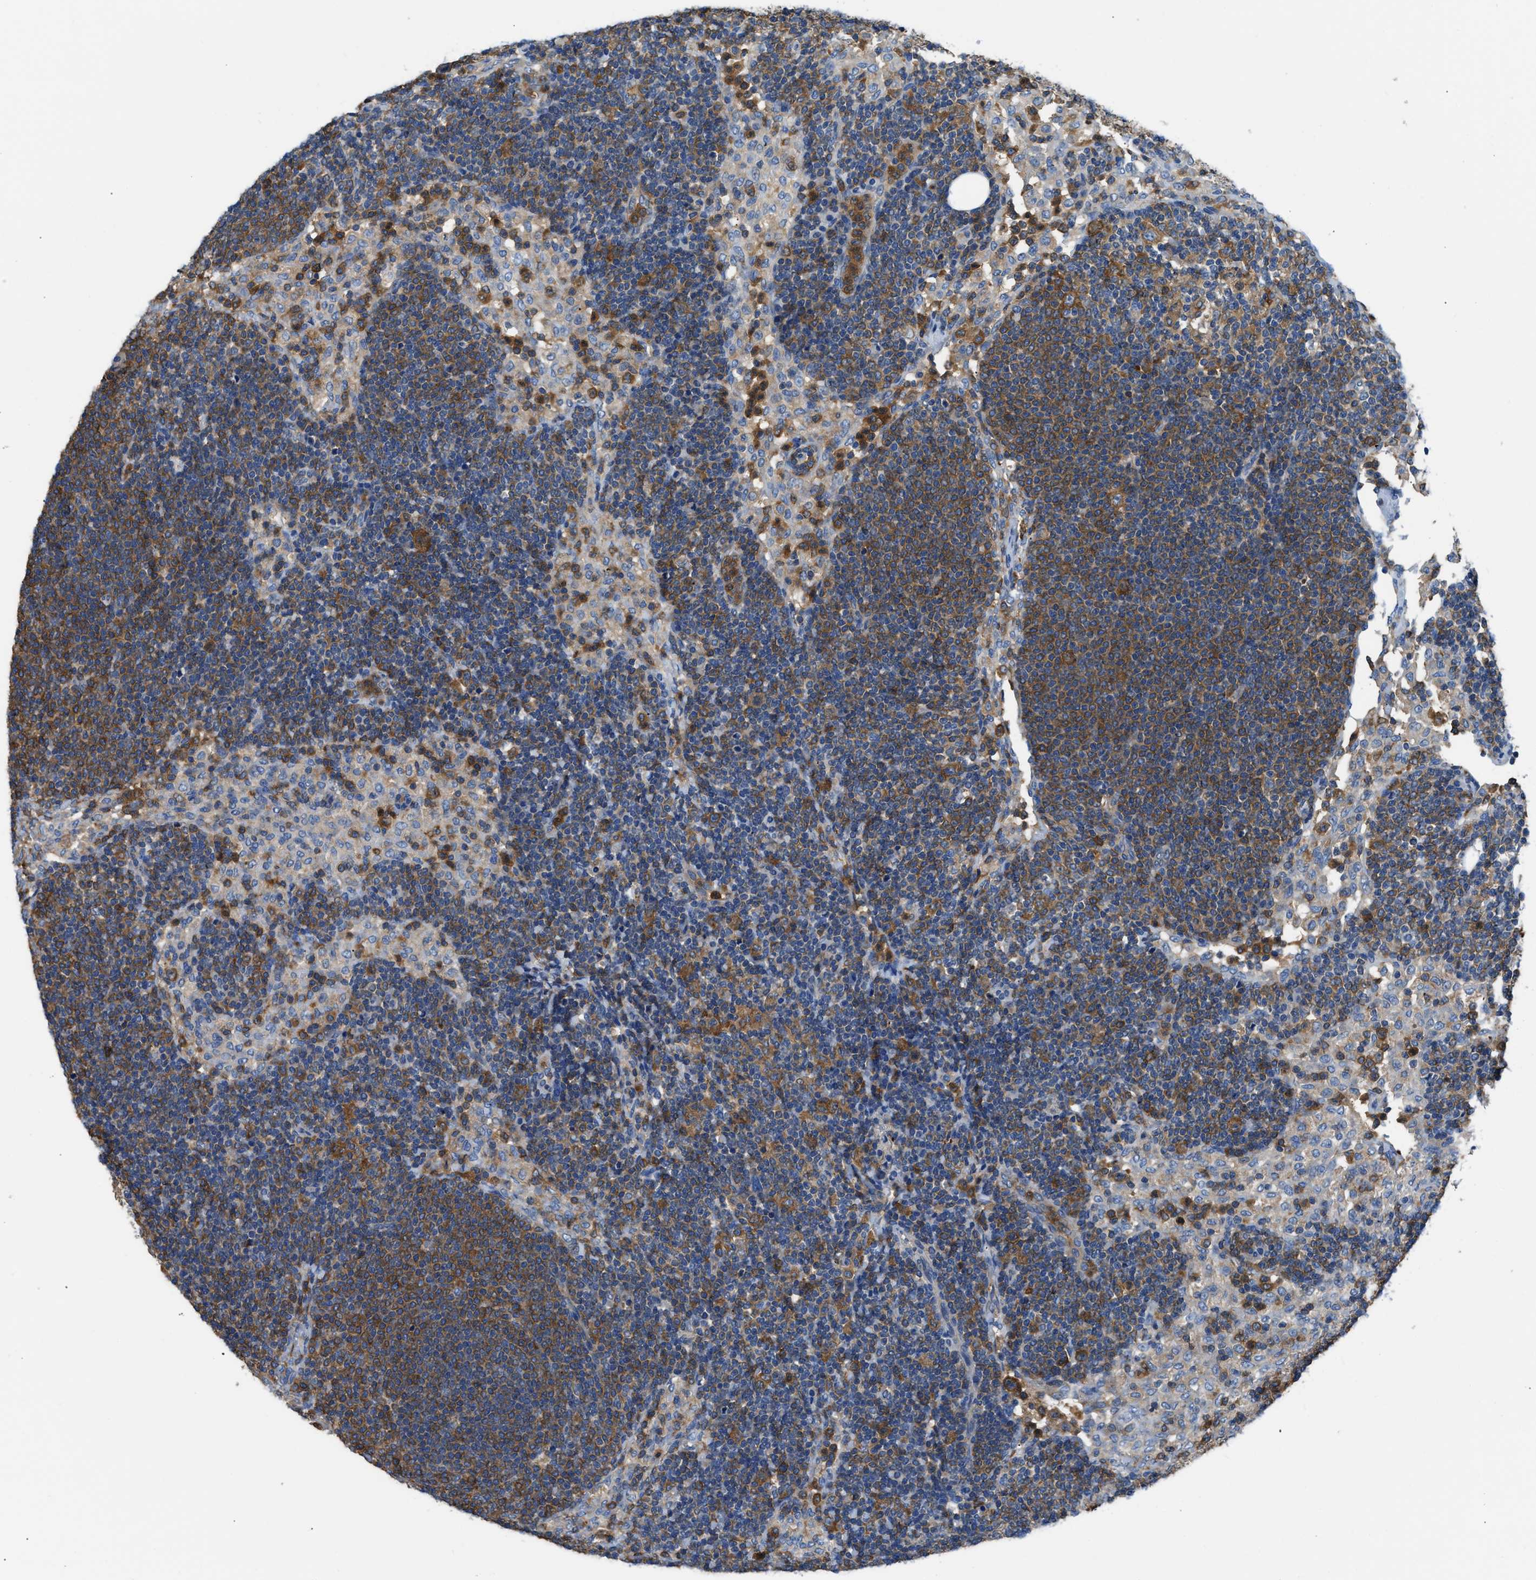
{"staining": {"intensity": "strong", "quantity": "25%-75%", "location": "cytoplasmic/membranous"}, "tissue": "lymph node", "cell_type": "Germinal center cells", "image_type": "normal", "snomed": [{"axis": "morphology", "description": "Normal tissue, NOS"}, {"axis": "morphology", "description": "Carcinoid, malignant, NOS"}, {"axis": "topography", "description": "Lymph node"}], "caption": "Immunohistochemical staining of unremarkable lymph node demonstrates strong cytoplasmic/membranous protein expression in about 25%-75% of germinal center cells.", "gene": "PKM", "patient": {"sex": "male", "age": 47}}